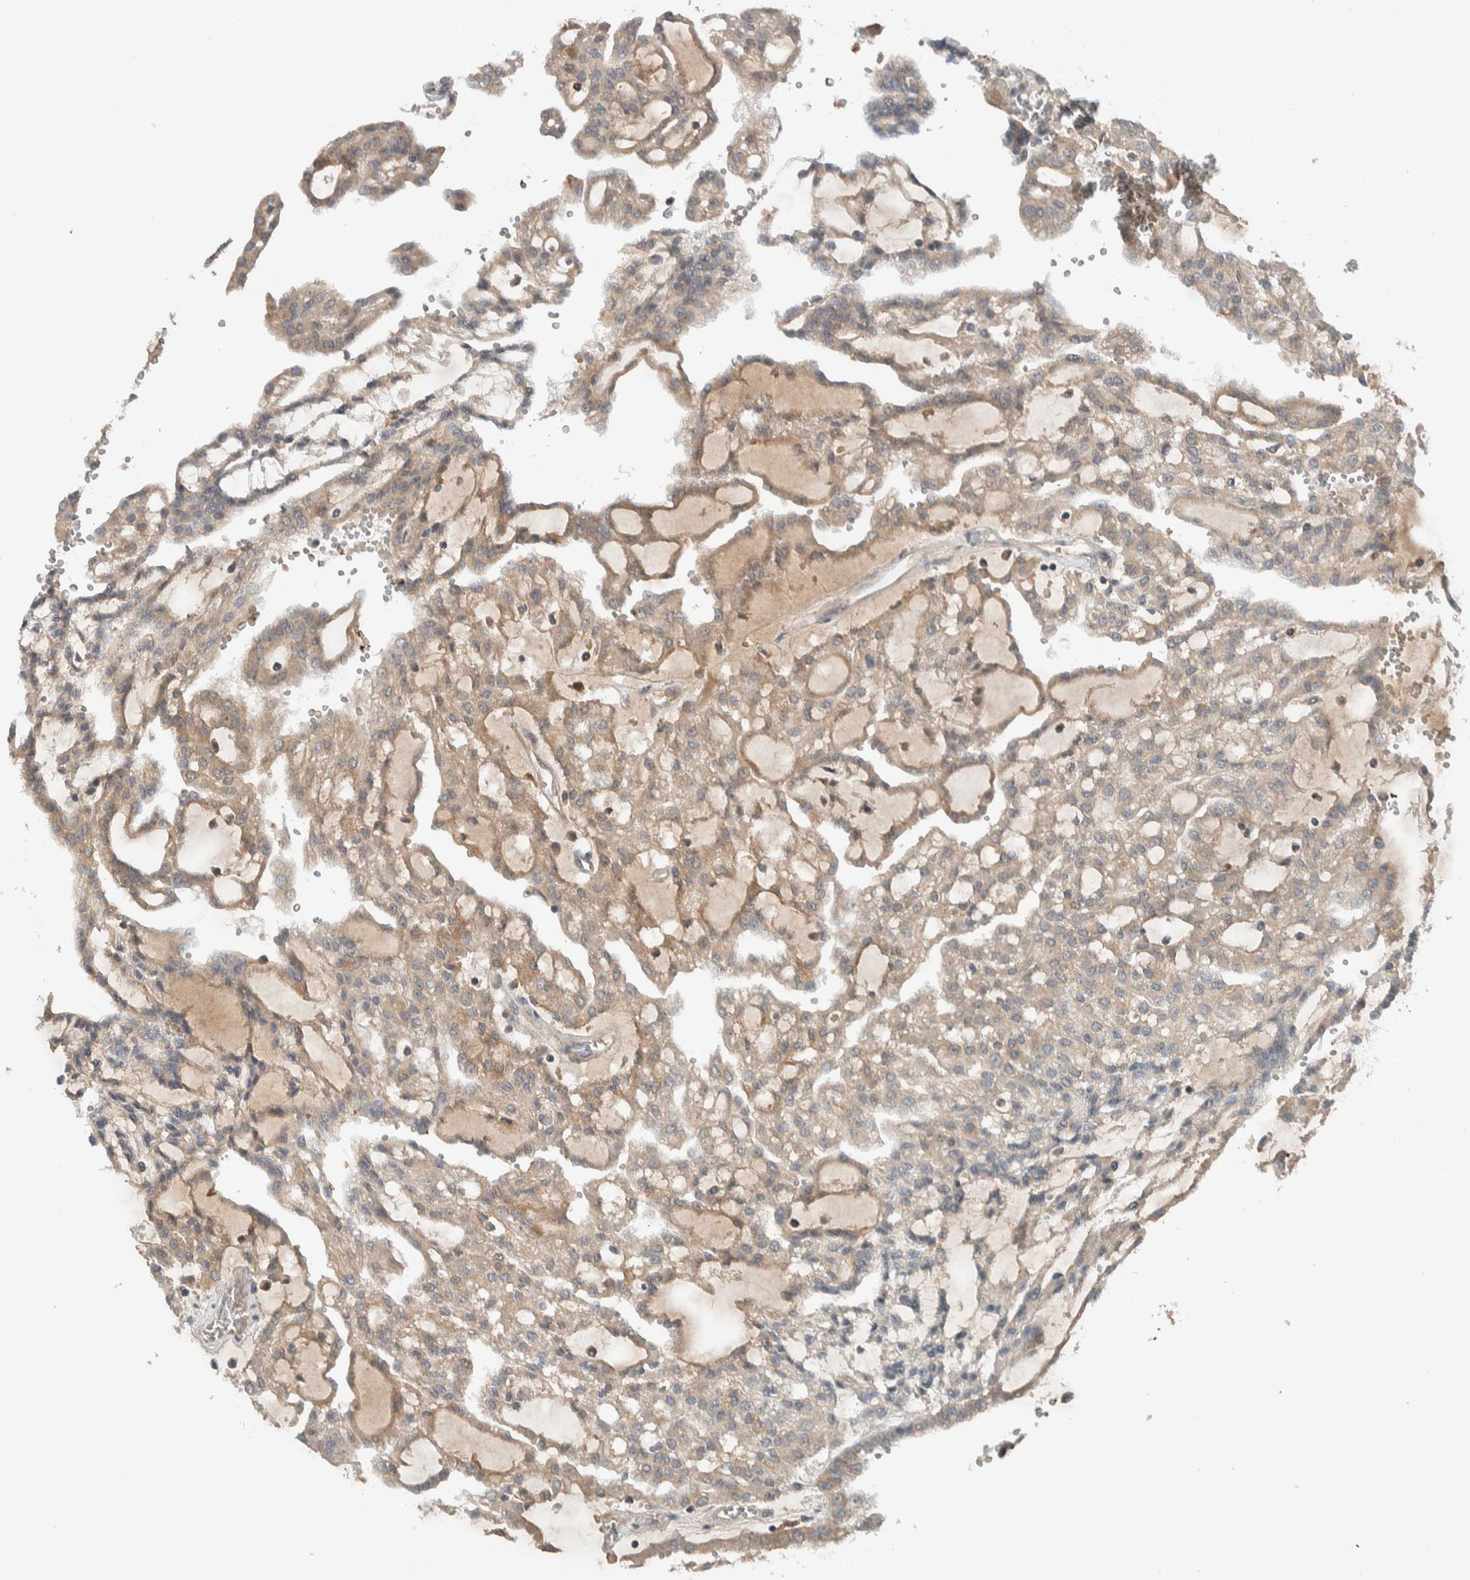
{"staining": {"intensity": "weak", "quantity": ">75%", "location": "cytoplasmic/membranous"}, "tissue": "renal cancer", "cell_type": "Tumor cells", "image_type": "cancer", "snomed": [{"axis": "morphology", "description": "Adenocarcinoma, NOS"}, {"axis": "topography", "description": "Kidney"}], "caption": "The histopathology image exhibits immunohistochemical staining of renal cancer. There is weak cytoplasmic/membranous expression is appreciated in about >75% of tumor cells. (DAB = brown stain, brightfield microscopy at high magnification).", "gene": "ARMC7", "patient": {"sex": "male", "age": 63}}